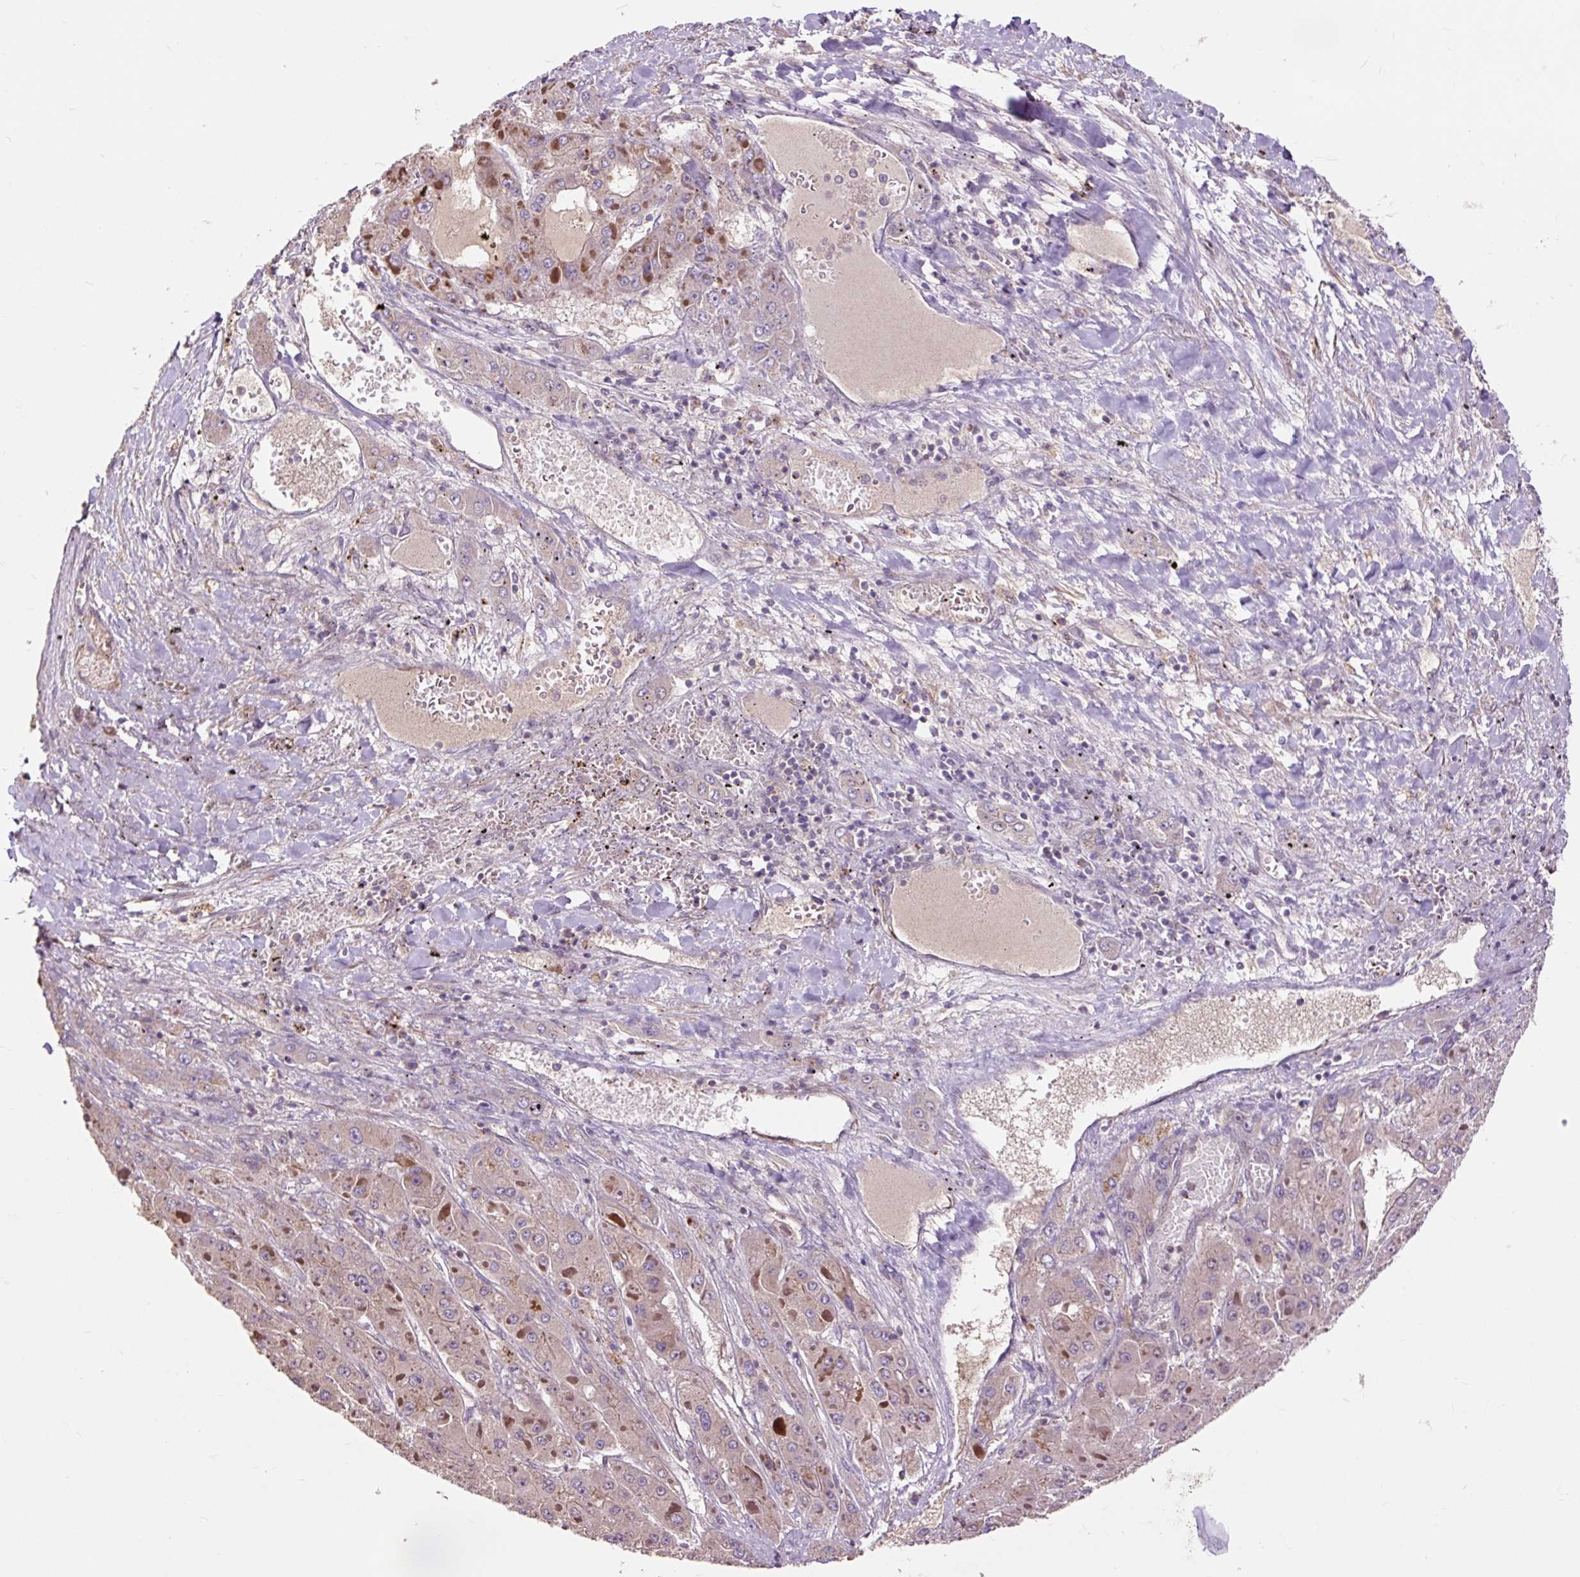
{"staining": {"intensity": "moderate", "quantity": "<25%", "location": "cytoplasmic/membranous"}, "tissue": "liver cancer", "cell_type": "Tumor cells", "image_type": "cancer", "snomed": [{"axis": "morphology", "description": "Carcinoma, Hepatocellular, NOS"}, {"axis": "topography", "description": "Liver"}], "caption": "There is low levels of moderate cytoplasmic/membranous staining in tumor cells of liver cancer (hepatocellular carcinoma), as demonstrated by immunohistochemical staining (brown color).", "gene": "PRIMPOL", "patient": {"sex": "female", "age": 73}}